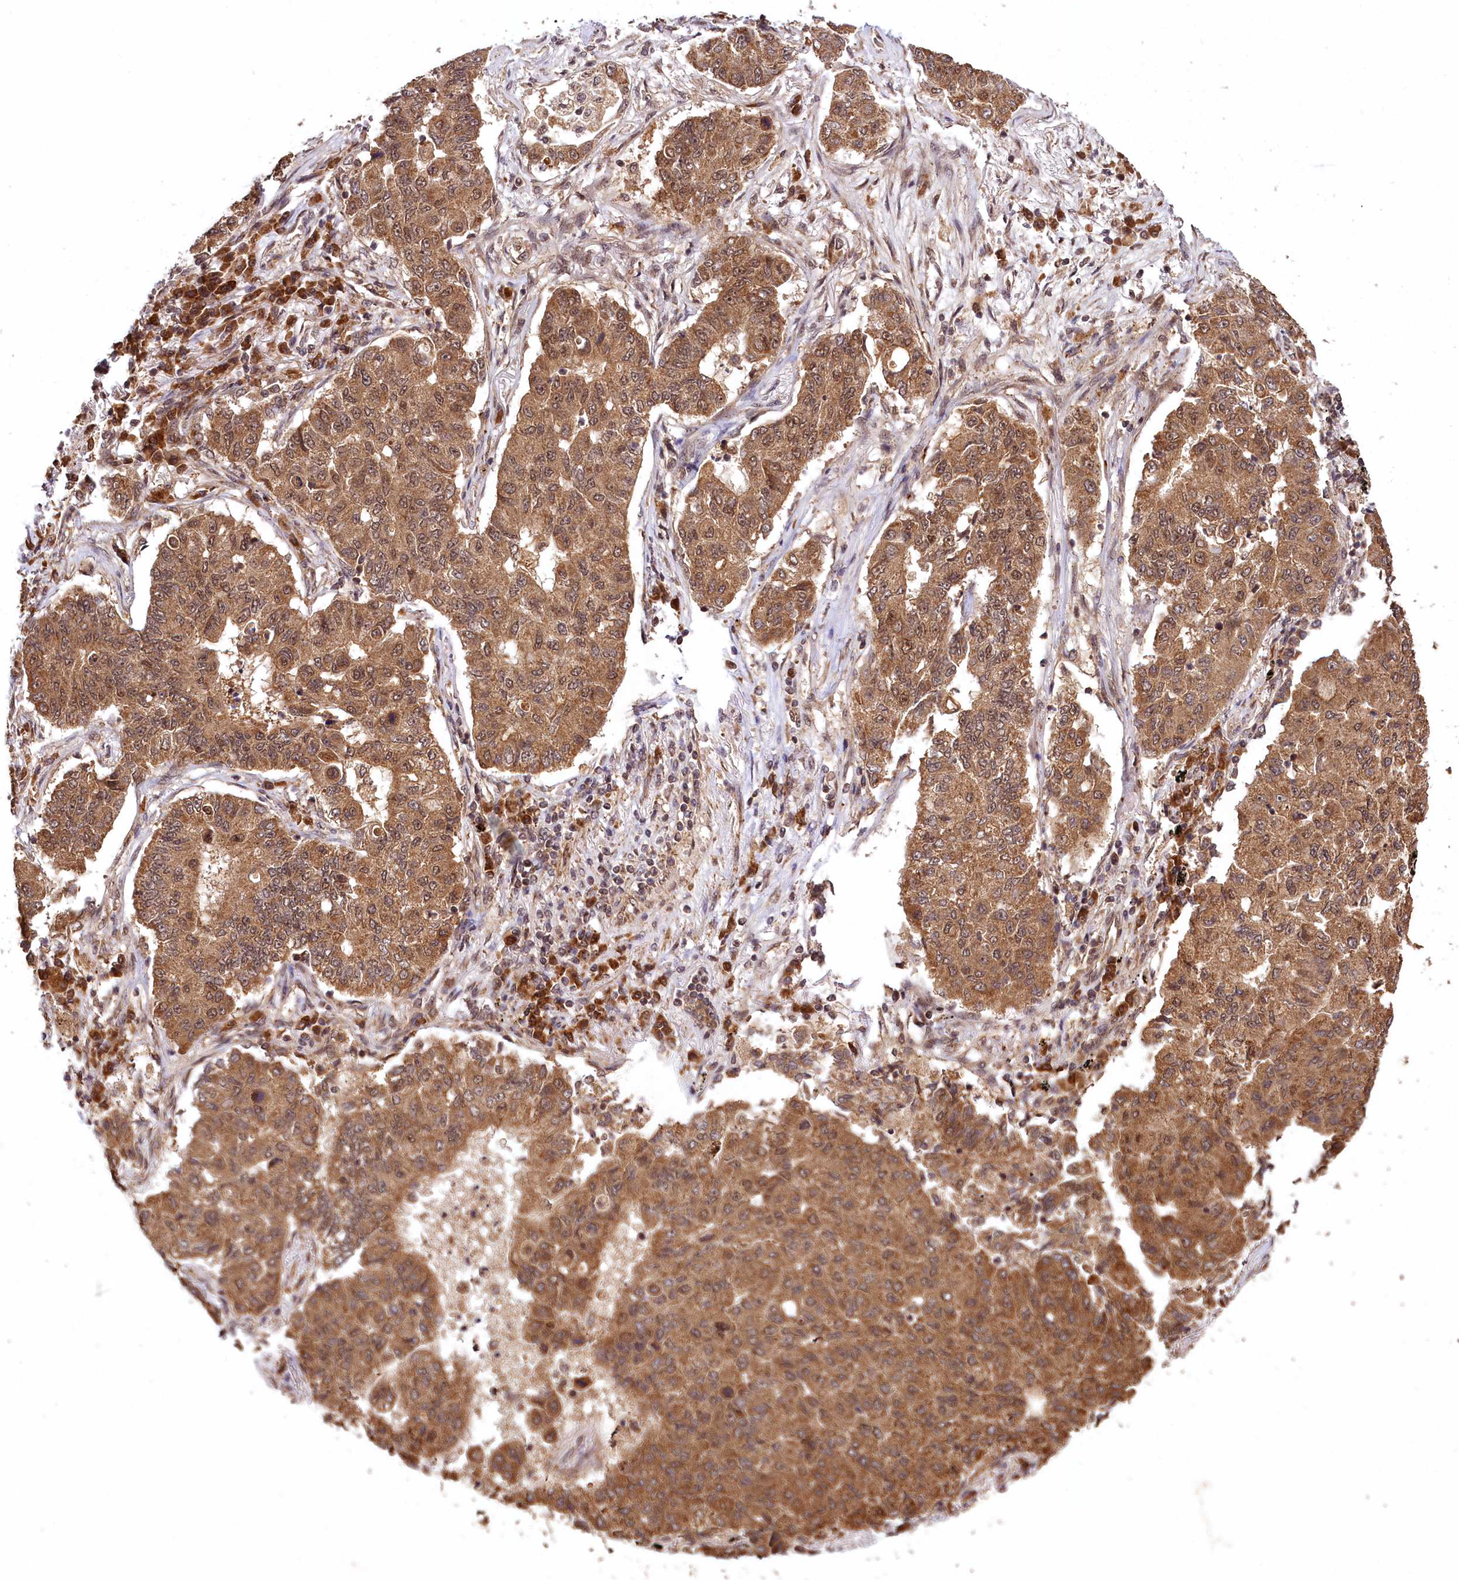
{"staining": {"intensity": "moderate", "quantity": ">75%", "location": "cytoplasmic/membranous"}, "tissue": "lung cancer", "cell_type": "Tumor cells", "image_type": "cancer", "snomed": [{"axis": "morphology", "description": "Squamous cell carcinoma, NOS"}, {"axis": "topography", "description": "Lung"}], "caption": "Lung squamous cell carcinoma stained with a brown dye displays moderate cytoplasmic/membranous positive staining in about >75% of tumor cells.", "gene": "UBE3A", "patient": {"sex": "male", "age": 74}}